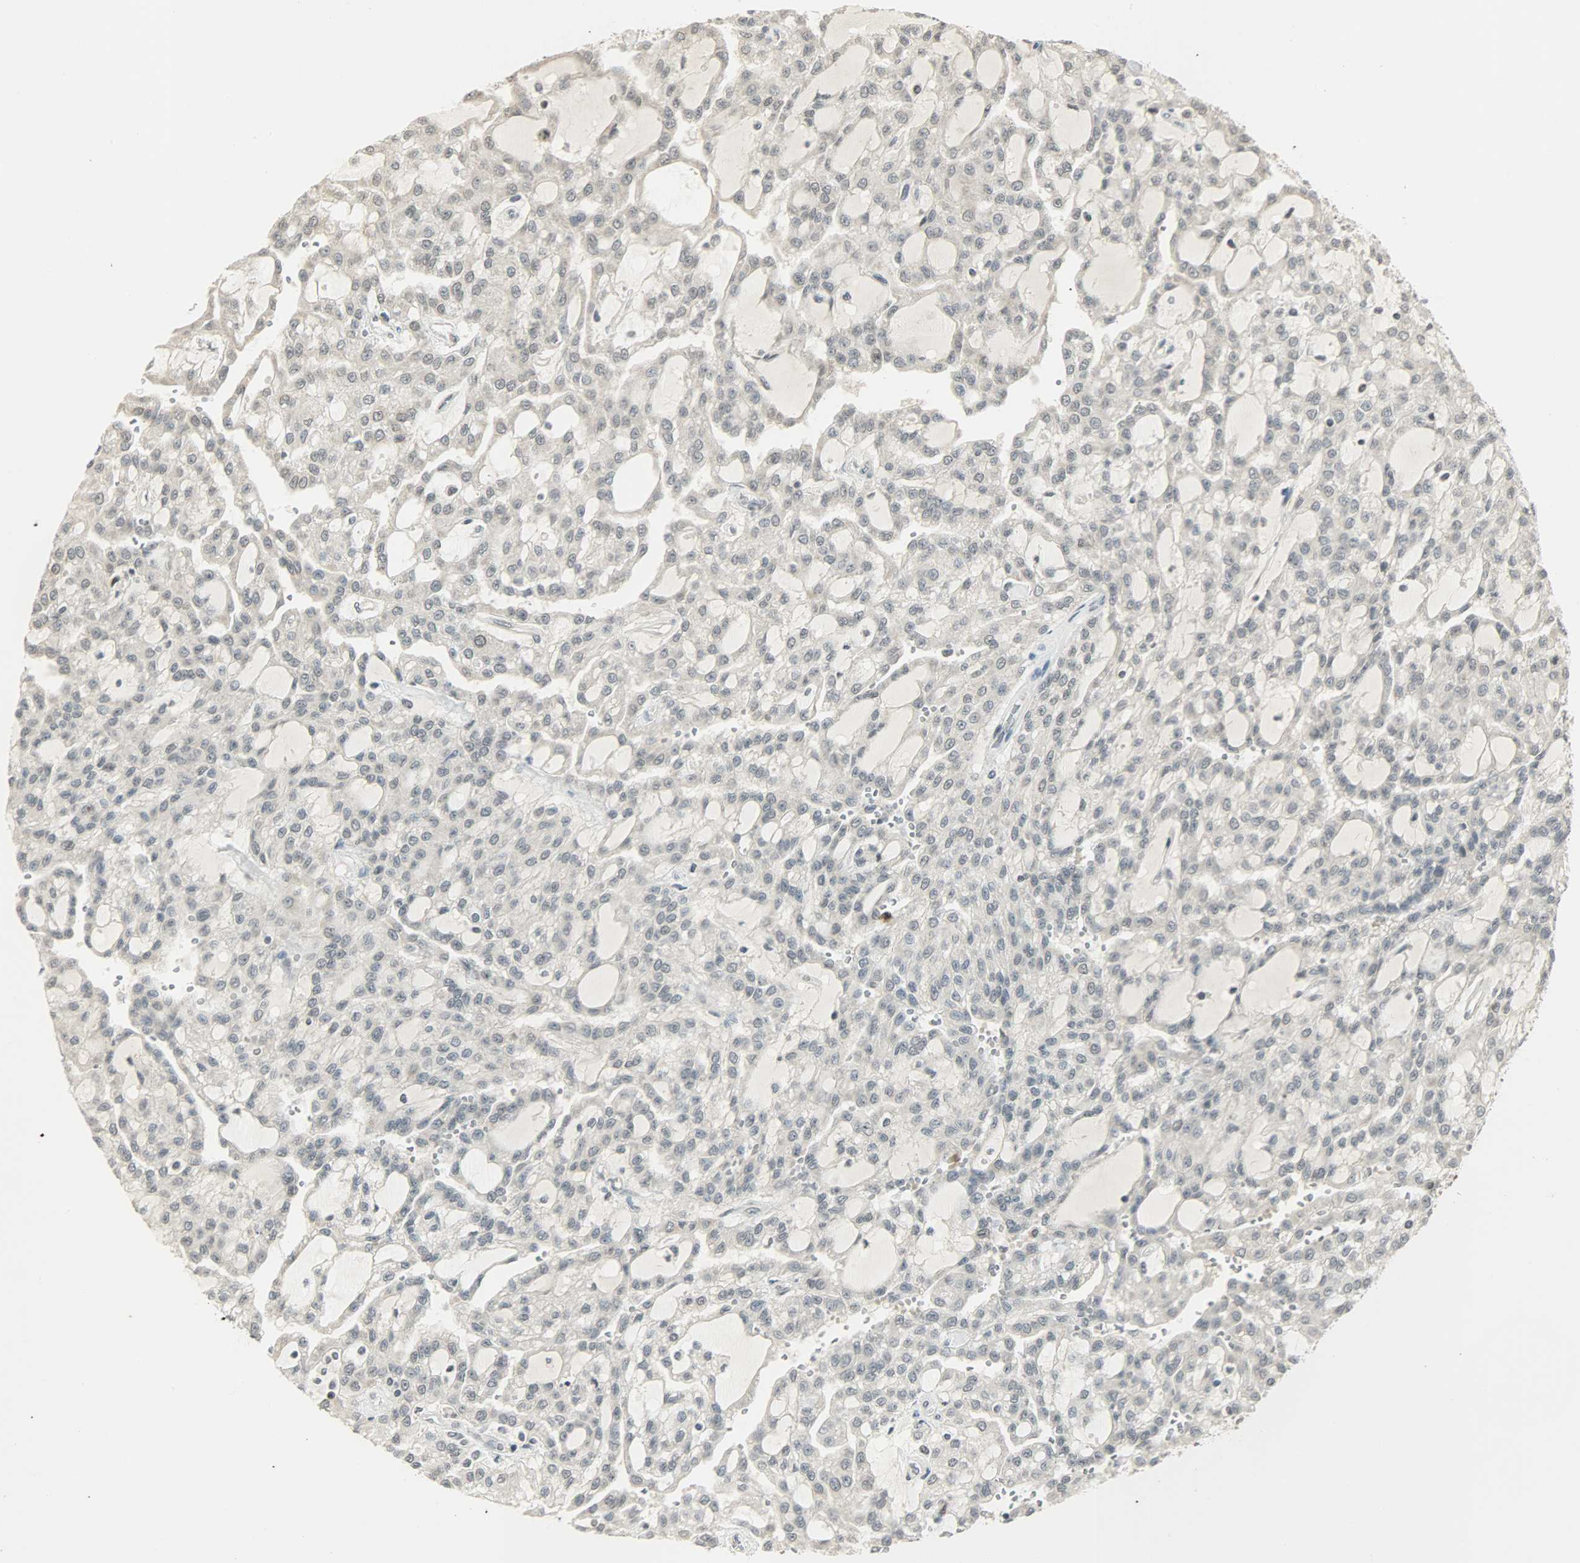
{"staining": {"intensity": "negative", "quantity": "none", "location": "none"}, "tissue": "renal cancer", "cell_type": "Tumor cells", "image_type": "cancer", "snomed": [{"axis": "morphology", "description": "Adenocarcinoma, NOS"}, {"axis": "topography", "description": "Kidney"}], "caption": "IHC image of adenocarcinoma (renal) stained for a protein (brown), which demonstrates no expression in tumor cells.", "gene": "SMARCA5", "patient": {"sex": "male", "age": 63}}